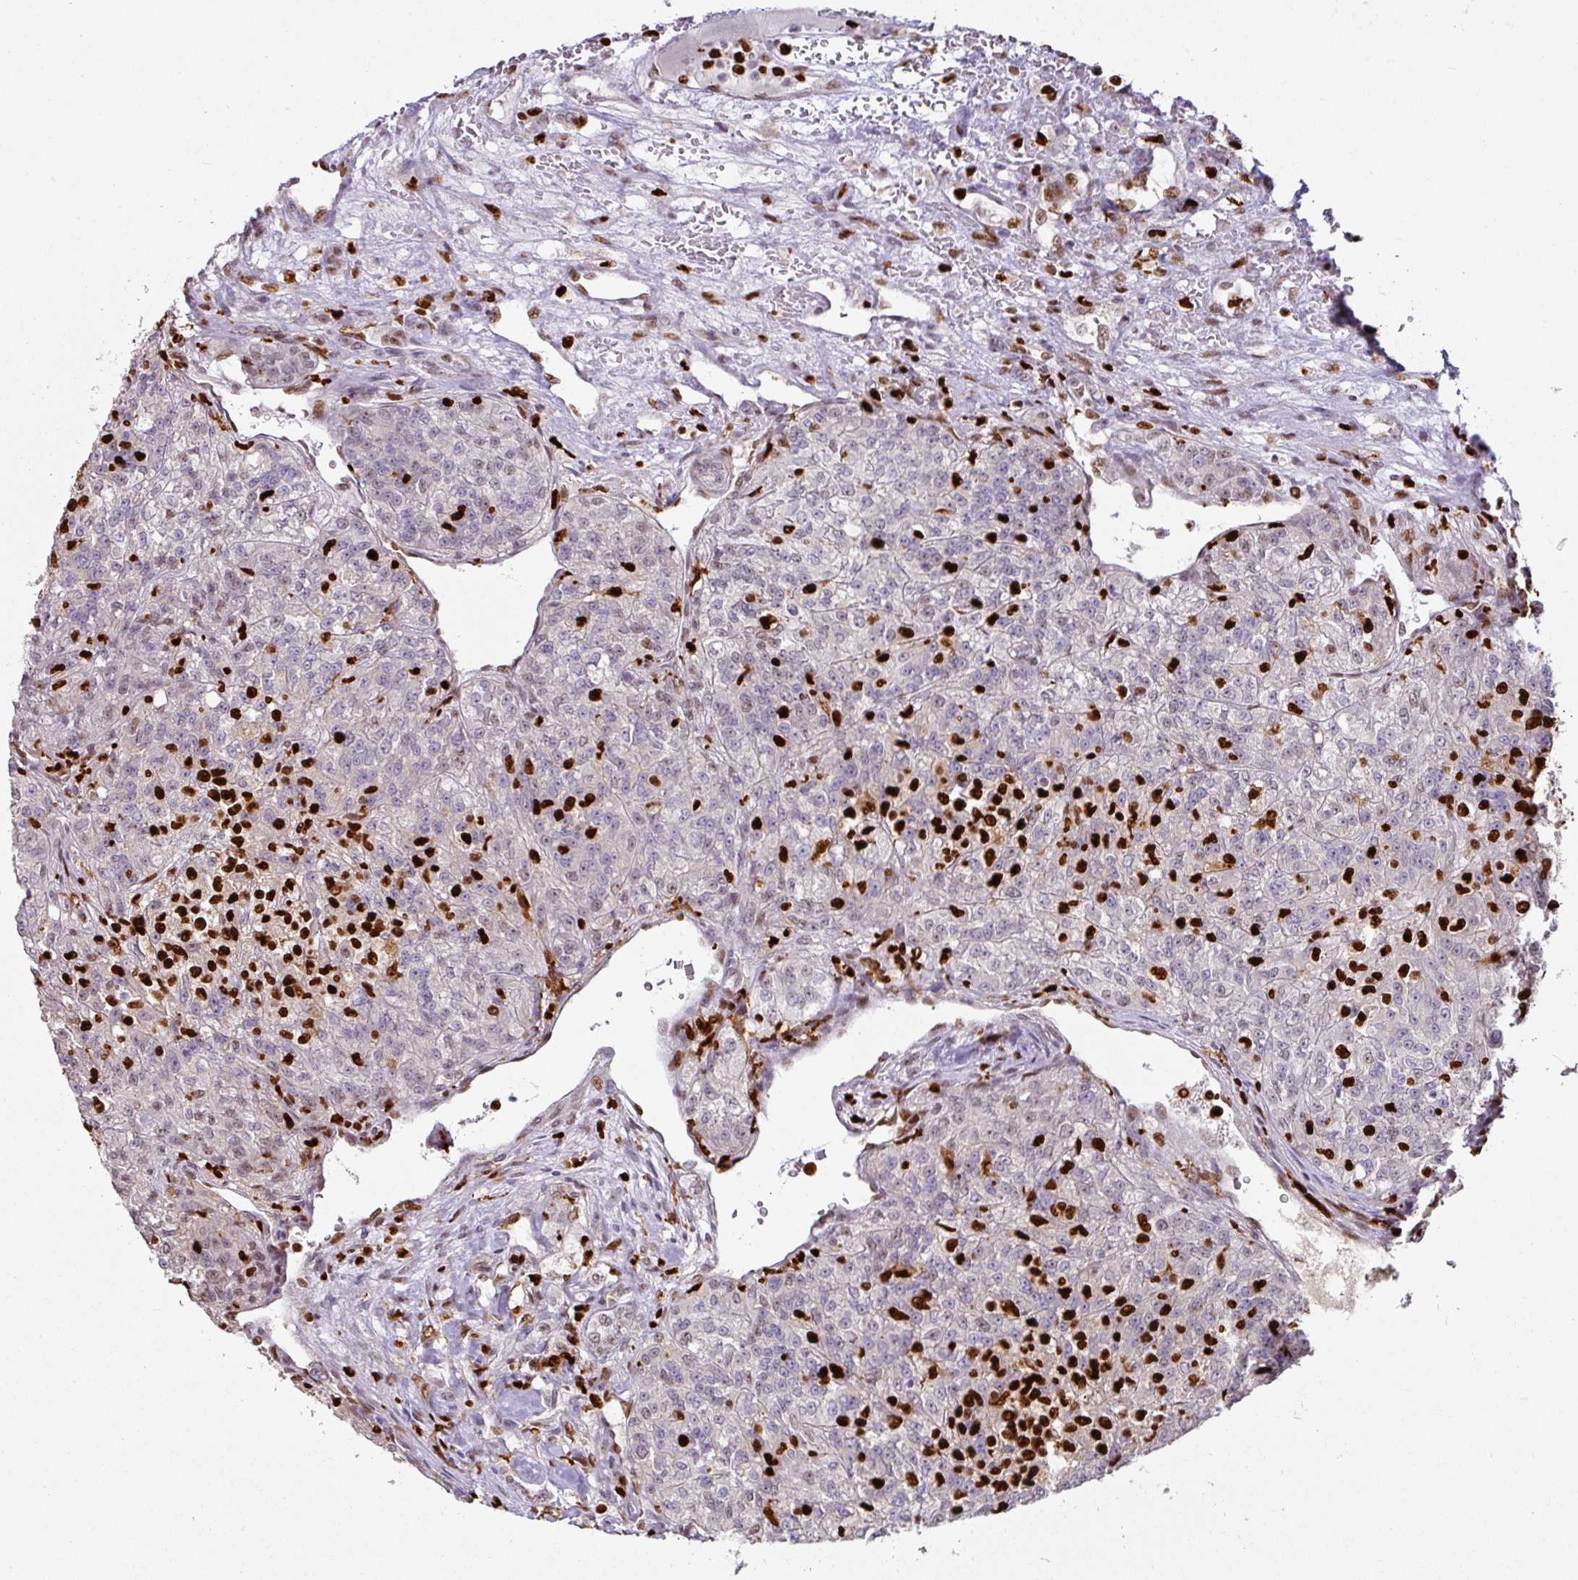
{"staining": {"intensity": "weak", "quantity": "<25%", "location": "nuclear"}, "tissue": "renal cancer", "cell_type": "Tumor cells", "image_type": "cancer", "snomed": [{"axis": "morphology", "description": "Adenocarcinoma, NOS"}, {"axis": "topography", "description": "Kidney"}], "caption": "There is no significant positivity in tumor cells of adenocarcinoma (renal).", "gene": "SAMHD1", "patient": {"sex": "female", "age": 63}}